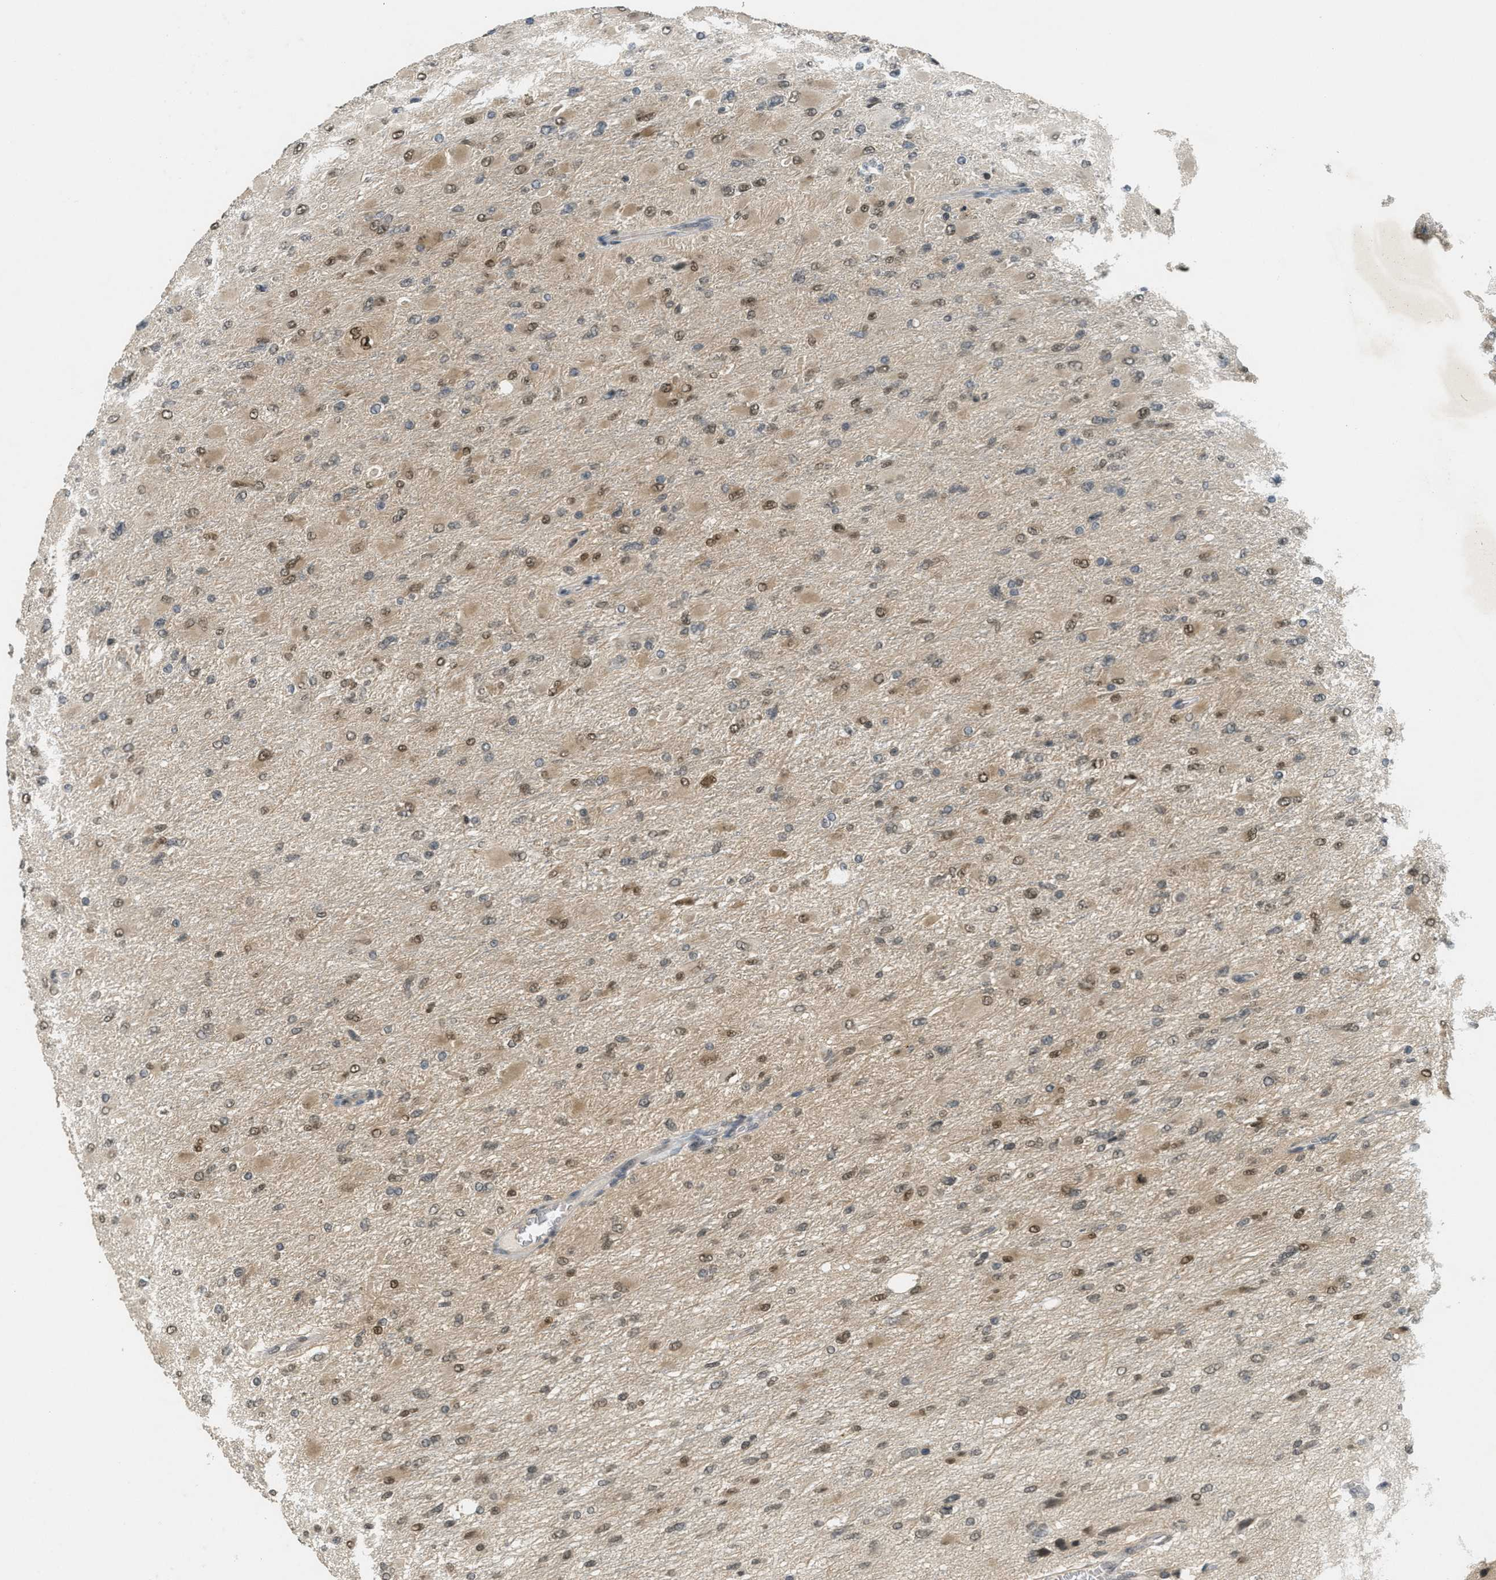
{"staining": {"intensity": "moderate", "quantity": "25%-75%", "location": "nuclear"}, "tissue": "glioma", "cell_type": "Tumor cells", "image_type": "cancer", "snomed": [{"axis": "morphology", "description": "Glioma, malignant, High grade"}, {"axis": "topography", "description": "Cerebral cortex"}], "caption": "Brown immunohistochemical staining in human high-grade glioma (malignant) demonstrates moderate nuclear positivity in about 25%-75% of tumor cells. (IHC, brightfield microscopy, high magnification).", "gene": "DNAJB1", "patient": {"sex": "female", "age": 36}}